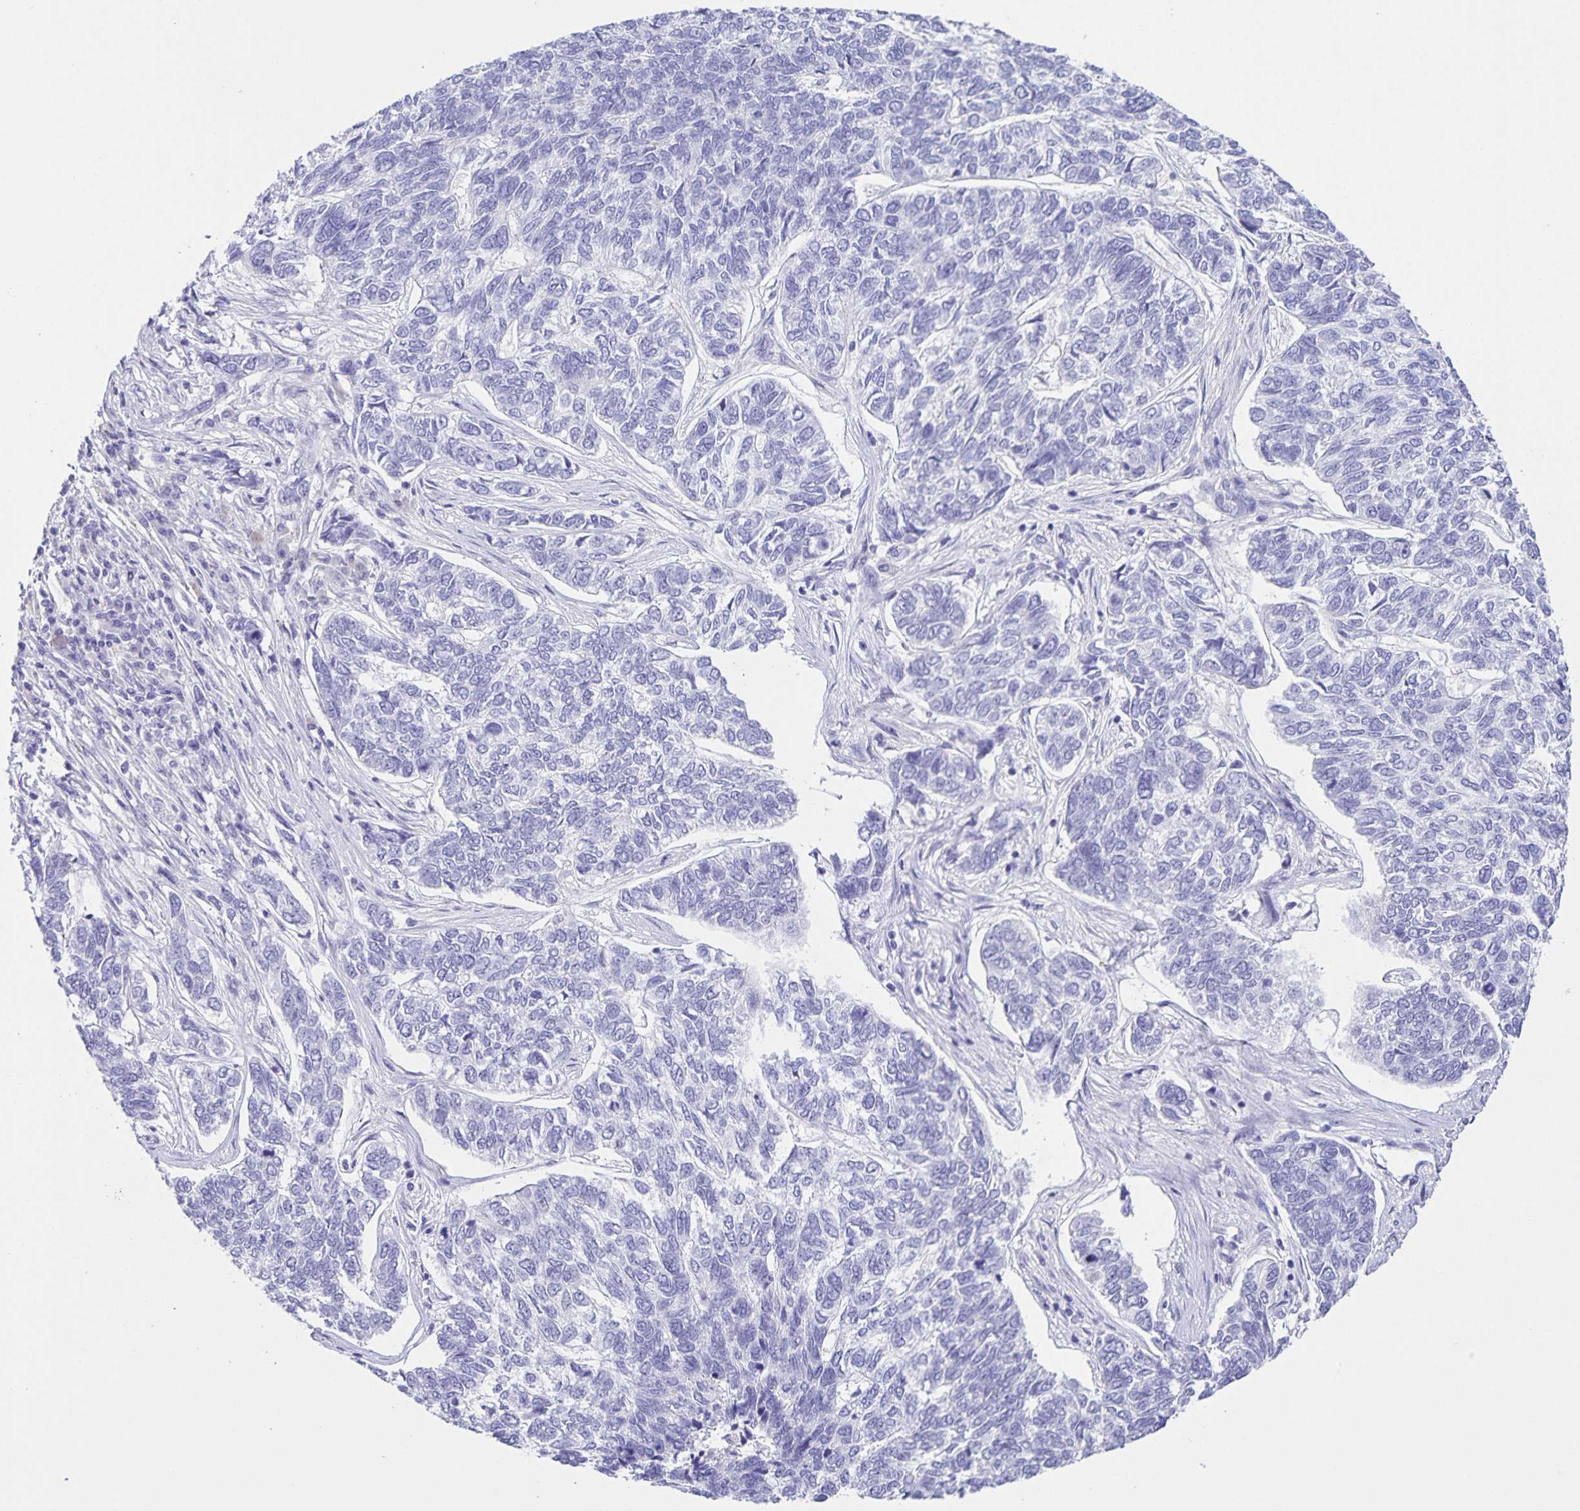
{"staining": {"intensity": "negative", "quantity": "none", "location": "none"}, "tissue": "skin cancer", "cell_type": "Tumor cells", "image_type": "cancer", "snomed": [{"axis": "morphology", "description": "Basal cell carcinoma"}, {"axis": "topography", "description": "Skin"}], "caption": "Human basal cell carcinoma (skin) stained for a protein using IHC reveals no staining in tumor cells.", "gene": "UBQLN3", "patient": {"sex": "female", "age": 65}}